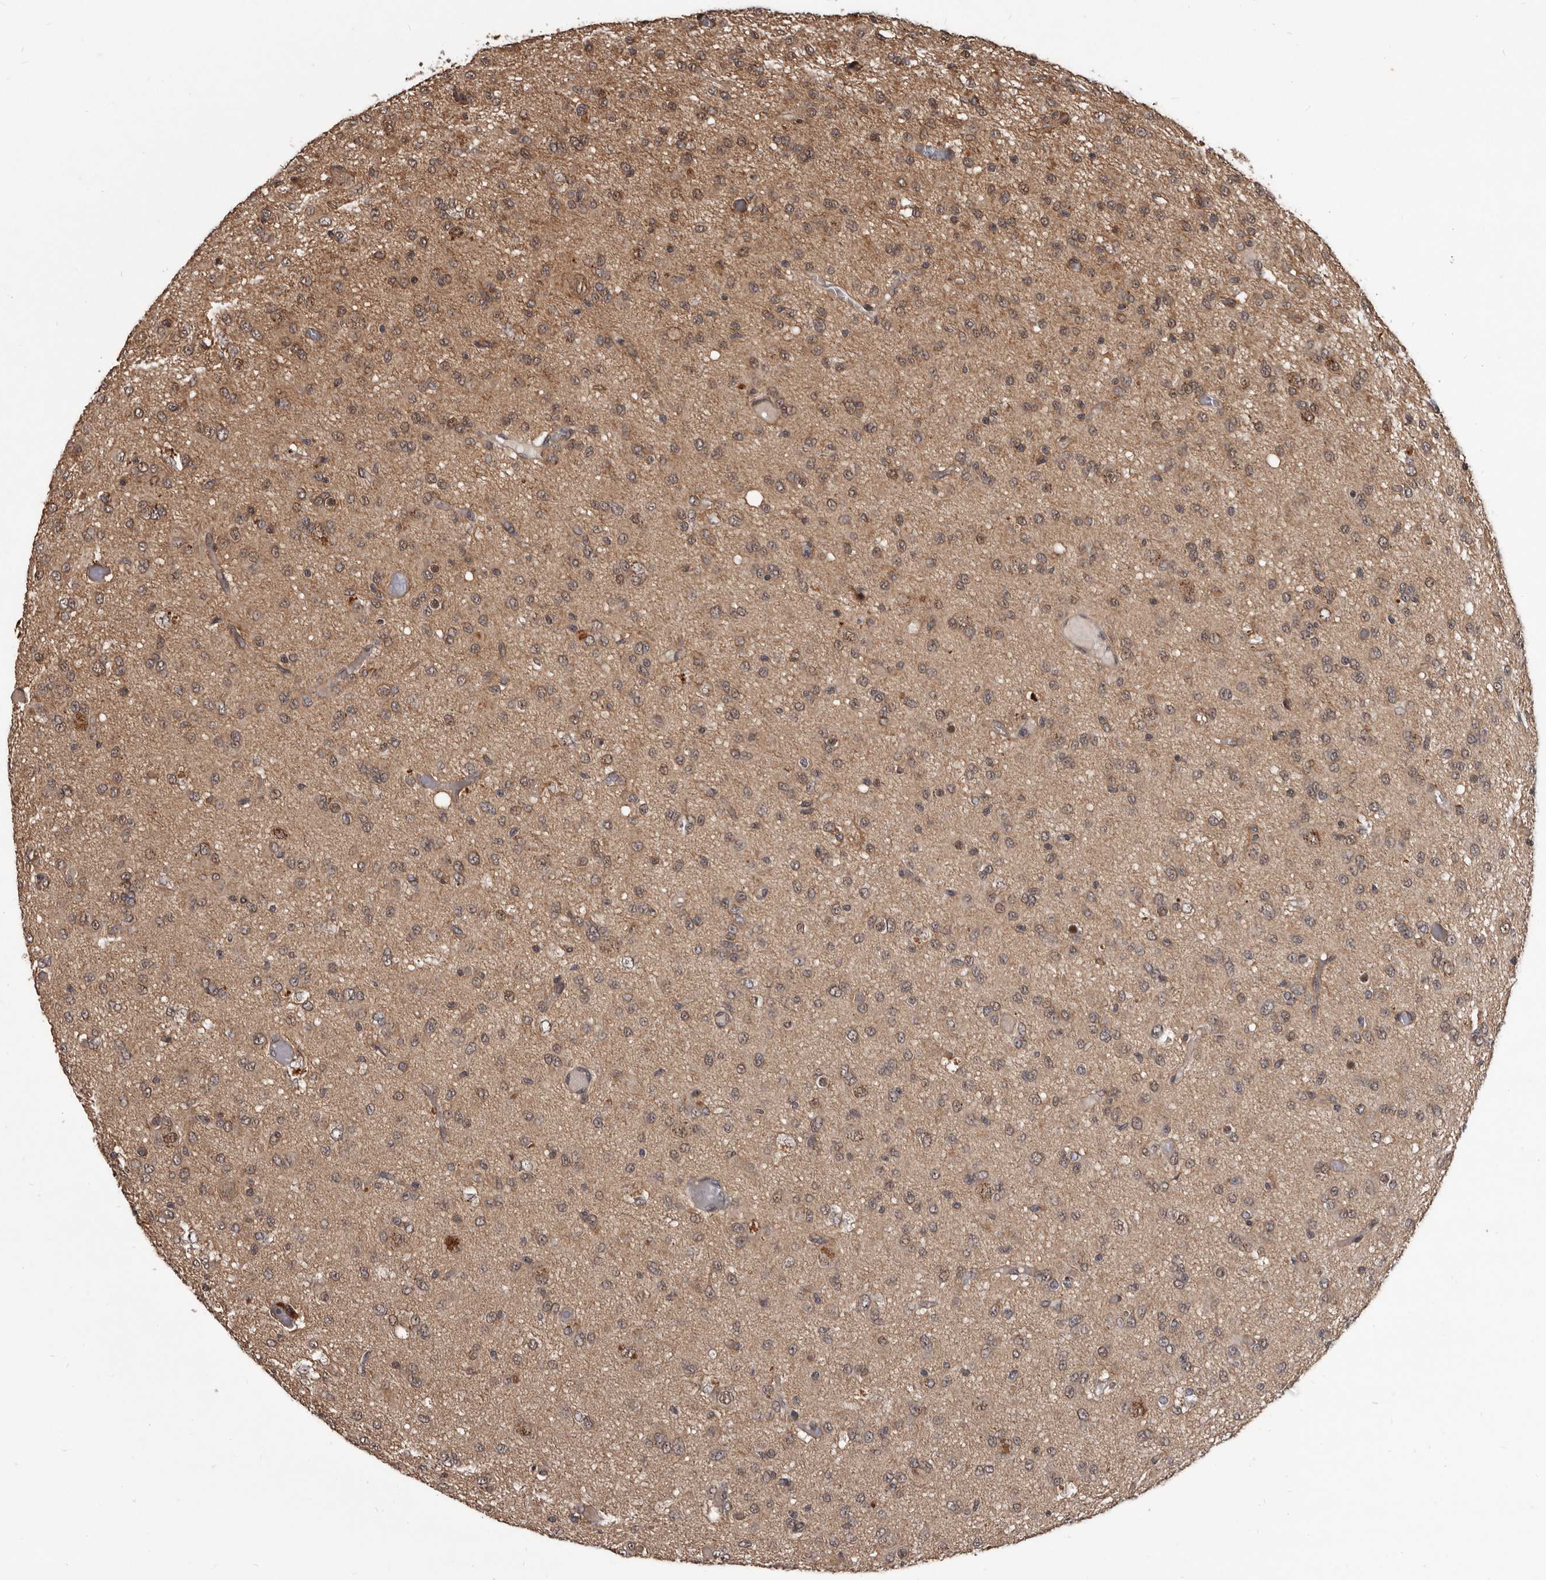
{"staining": {"intensity": "weak", "quantity": "25%-75%", "location": "nuclear"}, "tissue": "glioma", "cell_type": "Tumor cells", "image_type": "cancer", "snomed": [{"axis": "morphology", "description": "Glioma, malignant, High grade"}, {"axis": "topography", "description": "Brain"}], "caption": "This is a photomicrograph of immunohistochemistry staining of high-grade glioma (malignant), which shows weak positivity in the nuclear of tumor cells.", "gene": "AHR", "patient": {"sex": "female", "age": 59}}